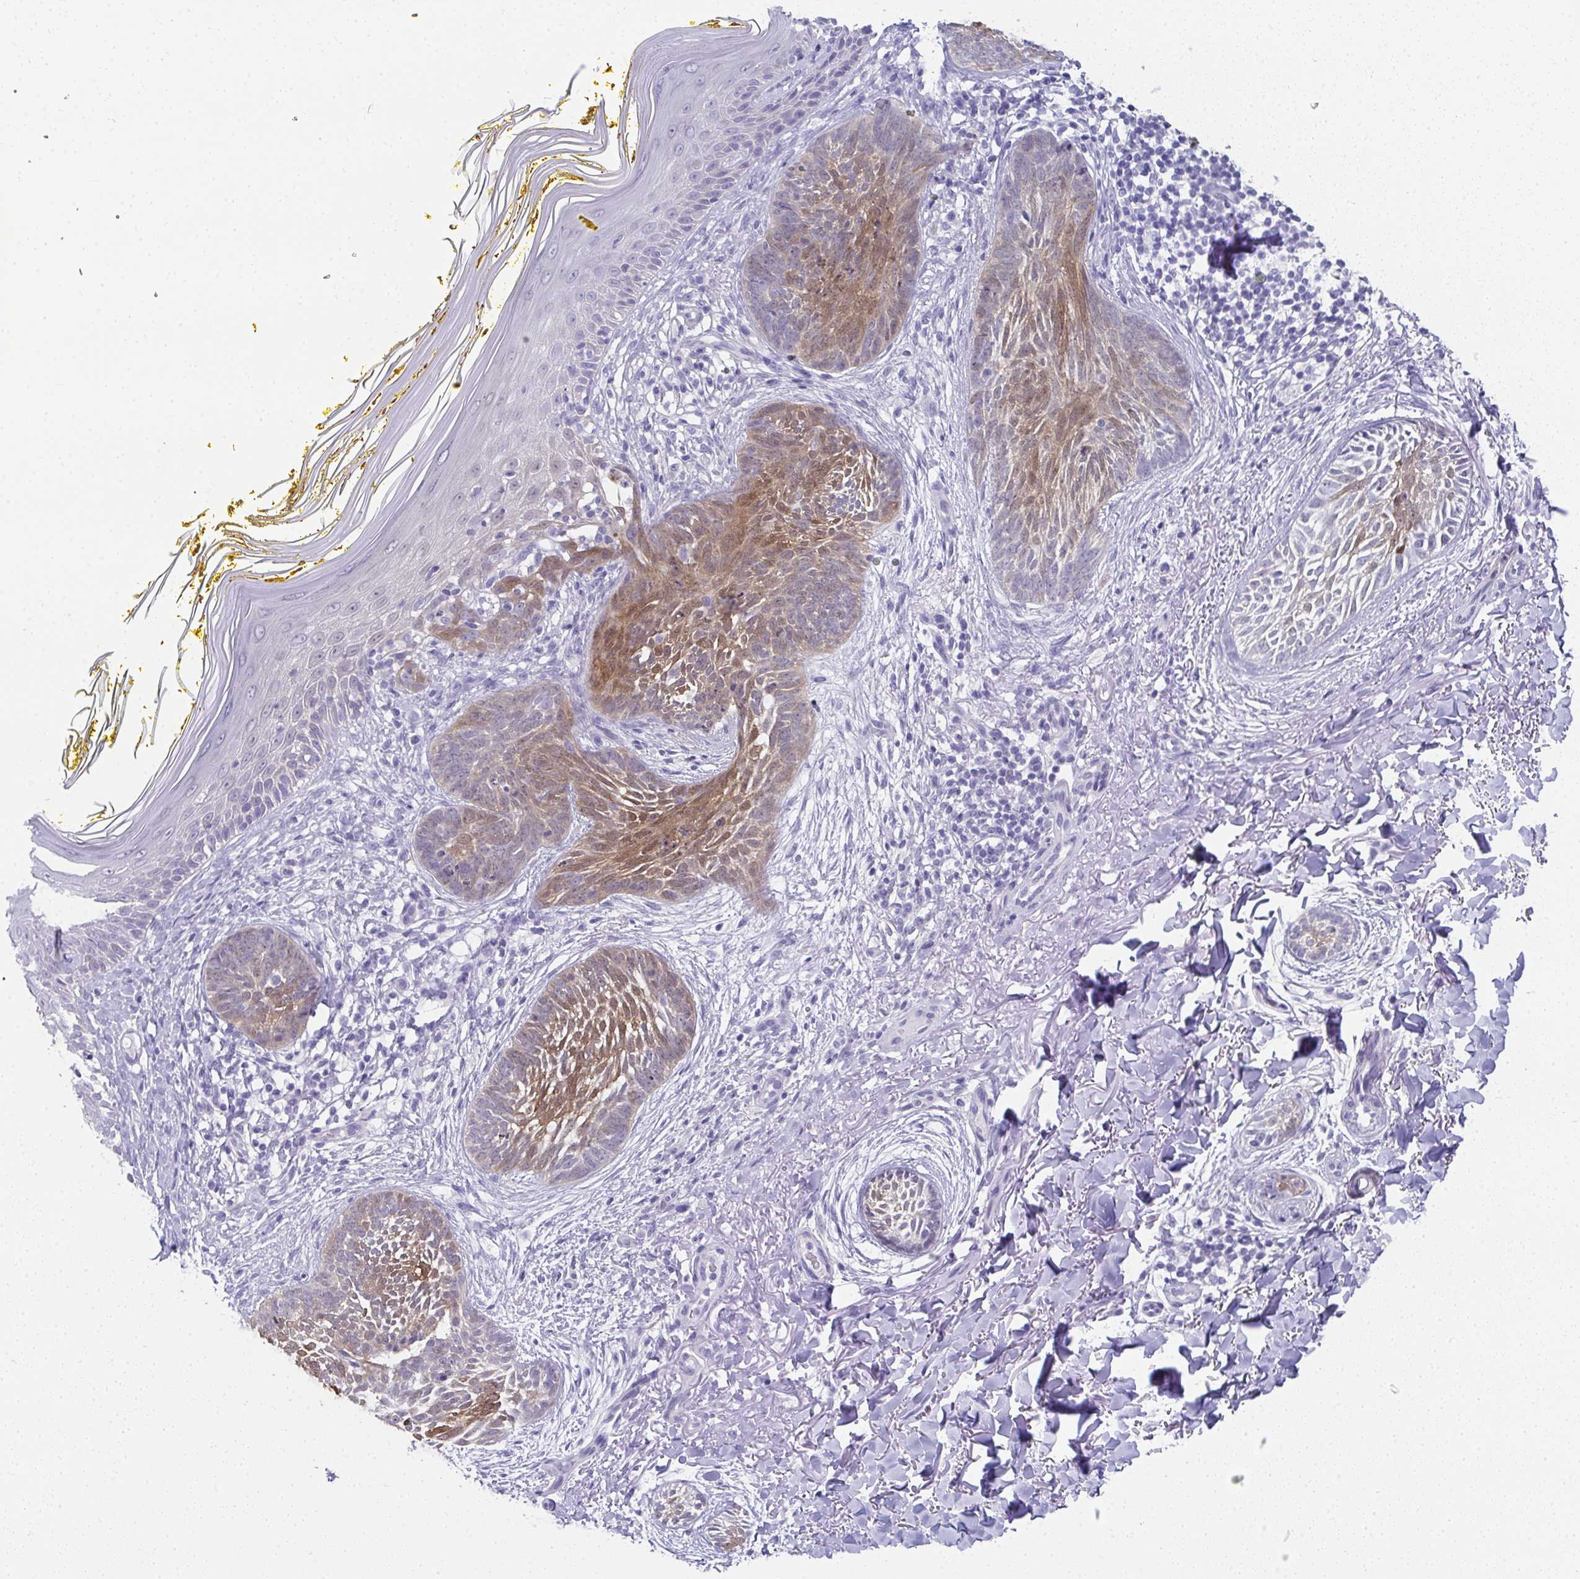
{"staining": {"intensity": "moderate", "quantity": "25%-75%", "location": "cytoplasmic/membranous,nuclear"}, "tissue": "skin cancer", "cell_type": "Tumor cells", "image_type": "cancer", "snomed": [{"axis": "morphology", "description": "Basal cell carcinoma"}, {"axis": "topography", "description": "Skin"}], "caption": "Skin basal cell carcinoma tissue reveals moderate cytoplasmic/membranous and nuclear positivity in about 25%-75% of tumor cells", "gene": "RBP1", "patient": {"sex": "female", "age": 68}}